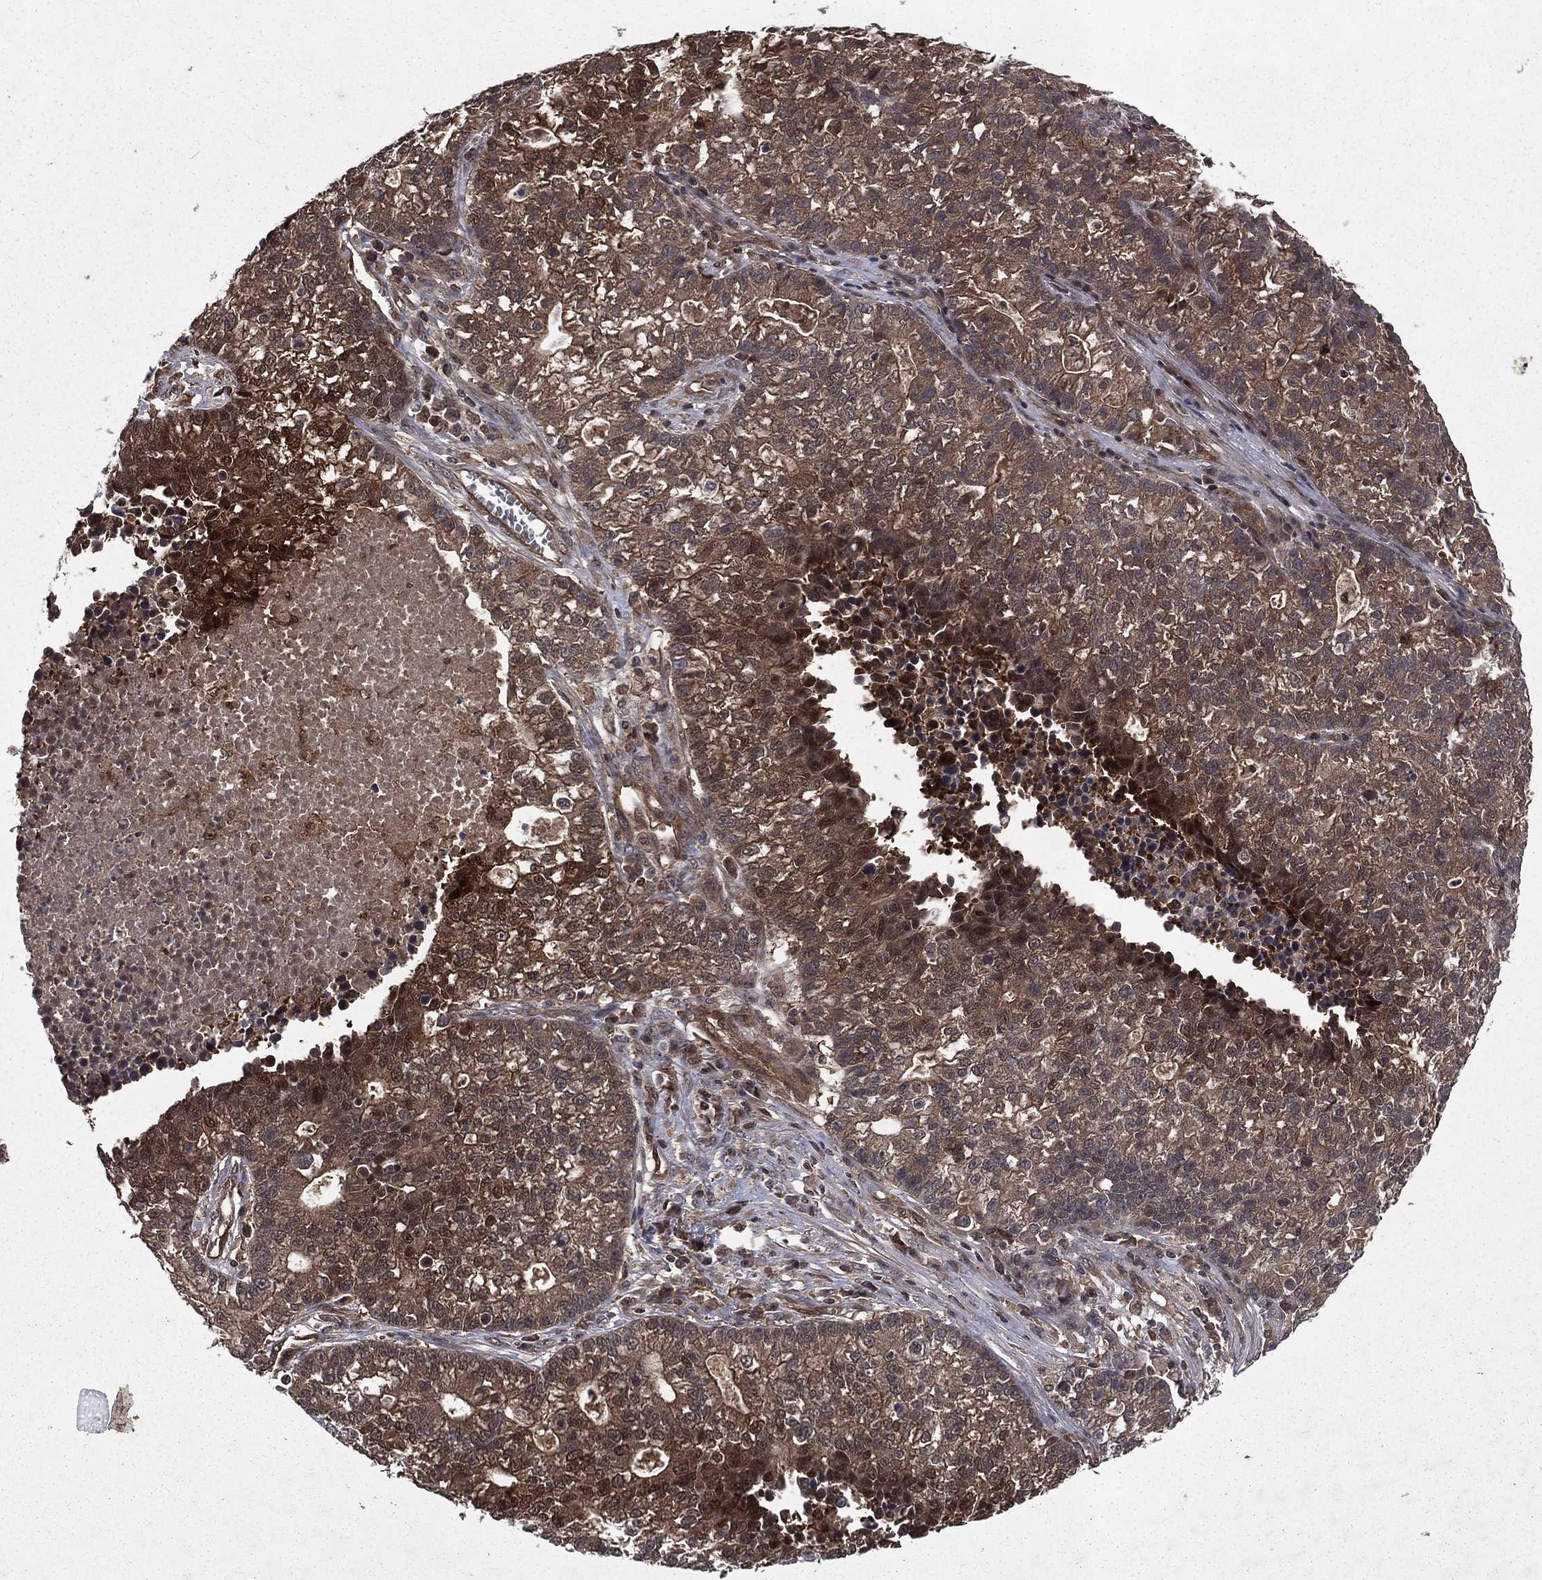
{"staining": {"intensity": "strong", "quantity": "<25%", "location": "cytoplasmic/membranous,nuclear"}, "tissue": "lung cancer", "cell_type": "Tumor cells", "image_type": "cancer", "snomed": [{"axis": "morphology", "description": "Adenocarcinoma, NOS"}, {"axis": "topography", "description": "Lung"}], "caption": "Lung cancer stained with a brown dye reveals strong cytoplasmic/membranous and nuclear positive expression in about <25% of tumor cells.", "gene": "FGD1", "patient": {"sex": "male", "age": 57}}